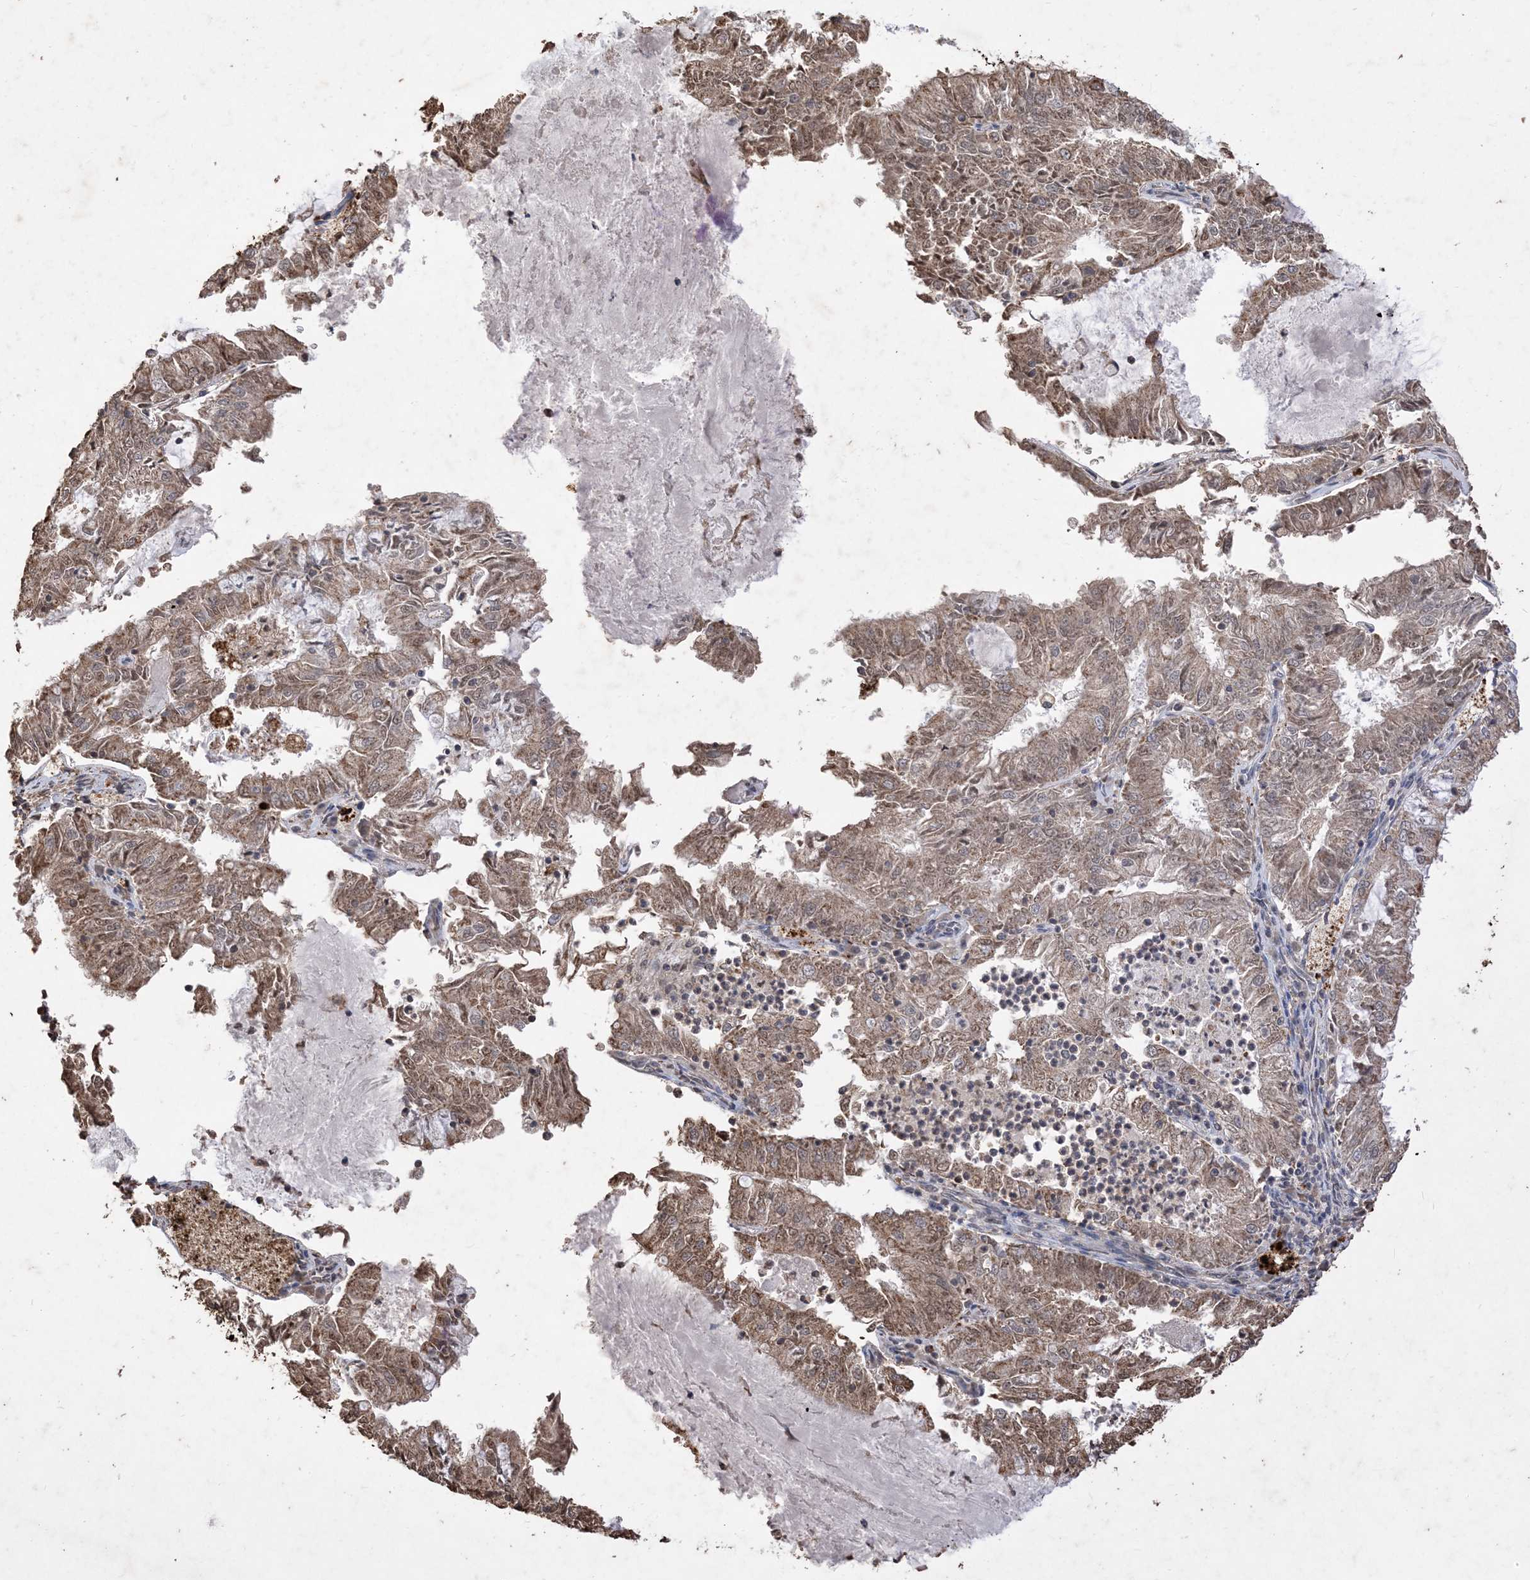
{"staining": {"intensity": "moderate", "quantity": ">75%", "location": "cytoplasmic/membranous"}, "tissue": "endometrial cancer", "cell_type": "Tumor cells", "image_type": "cancer", "snomed": [{"axis": "morphology", "description": "Adenocarcinoma, NOS"}, {"axis": "topography", "description": "Endometrium"}], "caption": "Immunohistochemistry (IHC) of human adenocarcinoma (endometrial) exhibits medium levels of moderate cytoplasmic/membranous positivity in about >75% of tumor cells.", "gene": "HPS4", "patient": {"sex": "female", "age": 57}}